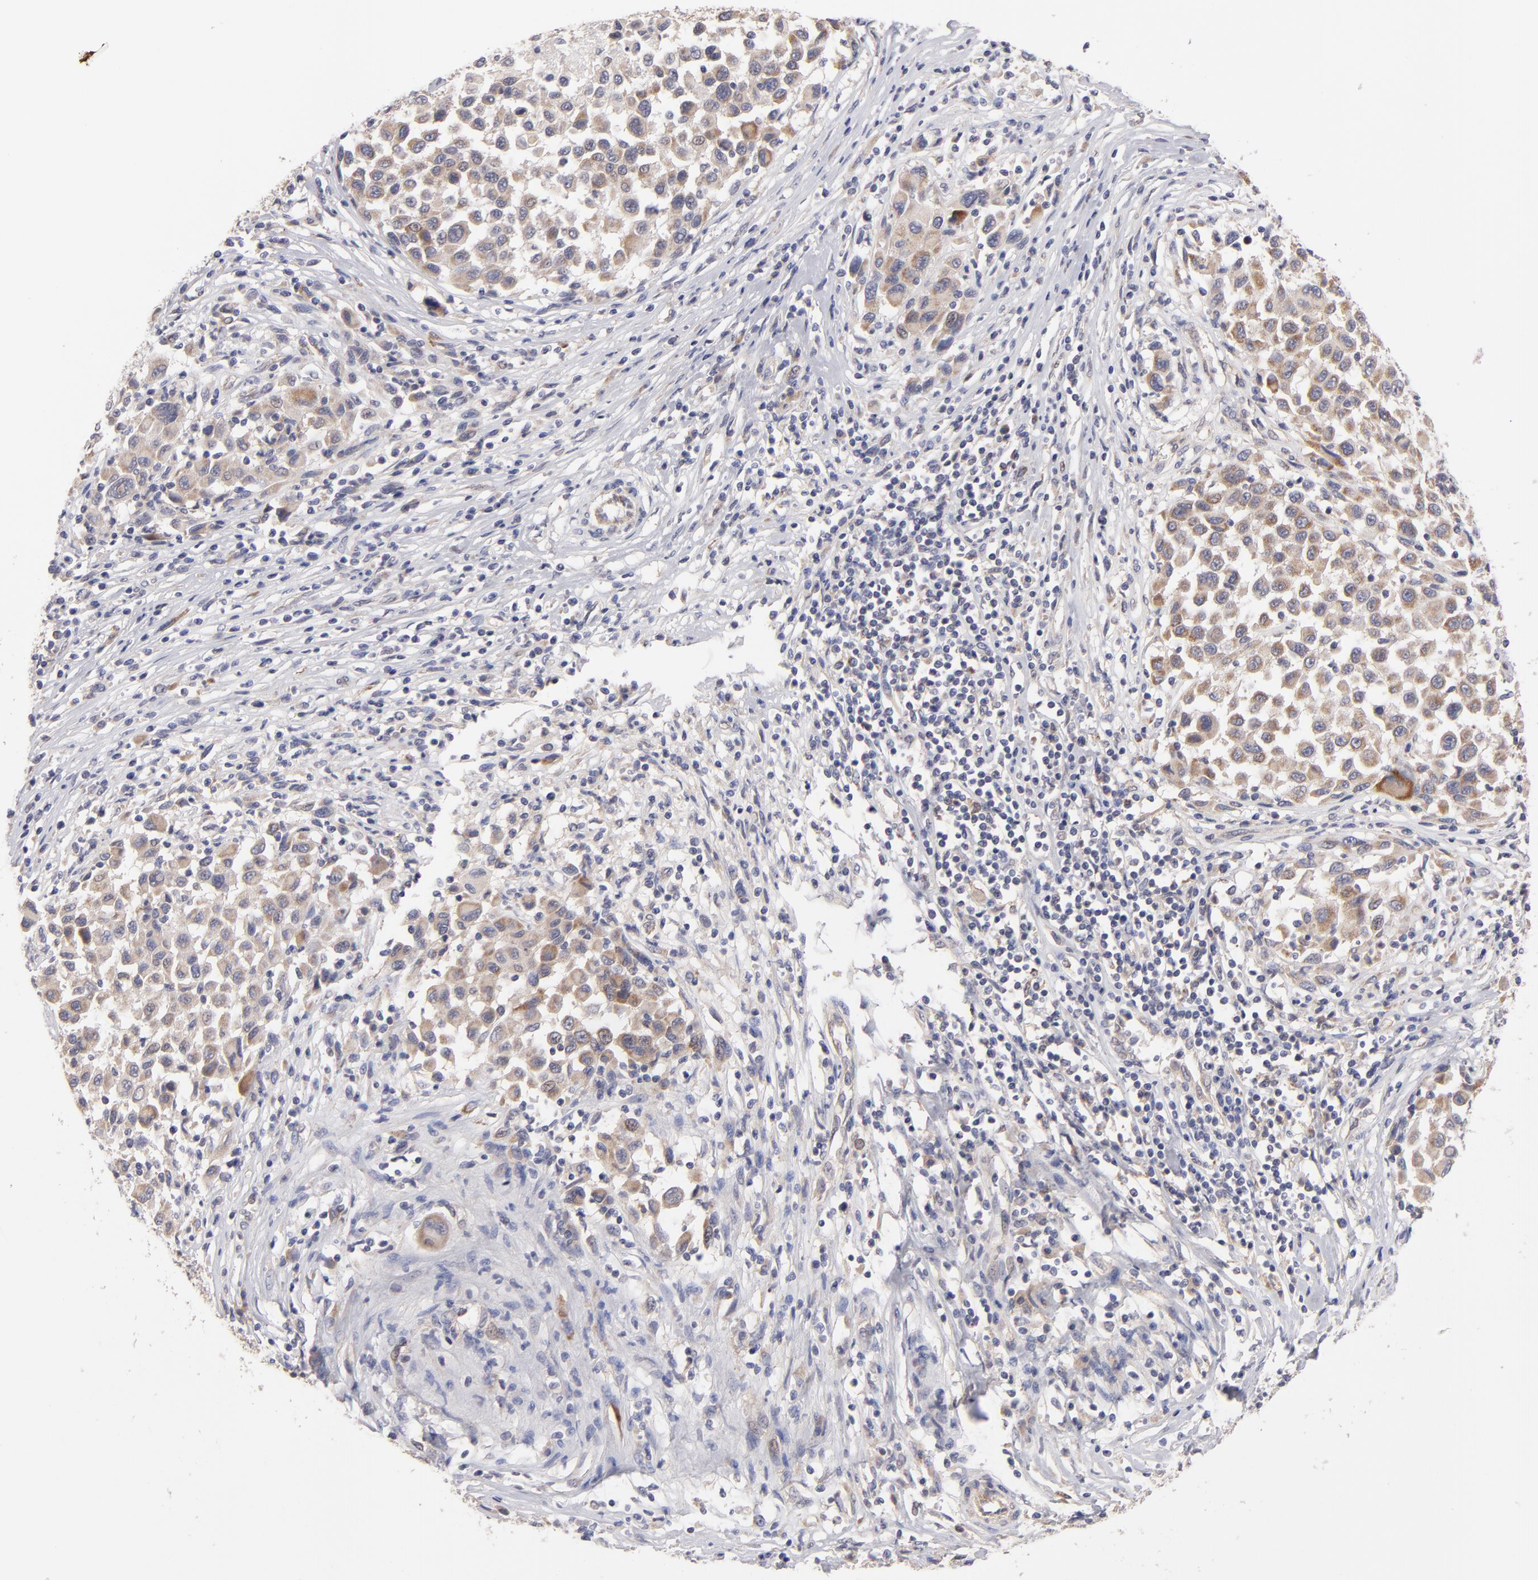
{"staining": {"intensity": "weak", "quantity": ">75%", "location": "cytoplasmic/membranous"}, "tissue": "melanoma", "cell_type": "Tumor cells", "image_type": "cancer", "snomed": [{"axis": "morphology", "description": "Malignant melanoma, Metastatic site"}, {"axis": "topography", "description": "Lymph node"}], "caption": "Melanoma was stained to show a protein in brown. There is low levels of weak cytoplasmic/membranous positivity in about >75% of tumor cells.", "gene": "HCCS", "patient": {"sex": "male", "age": 61}}